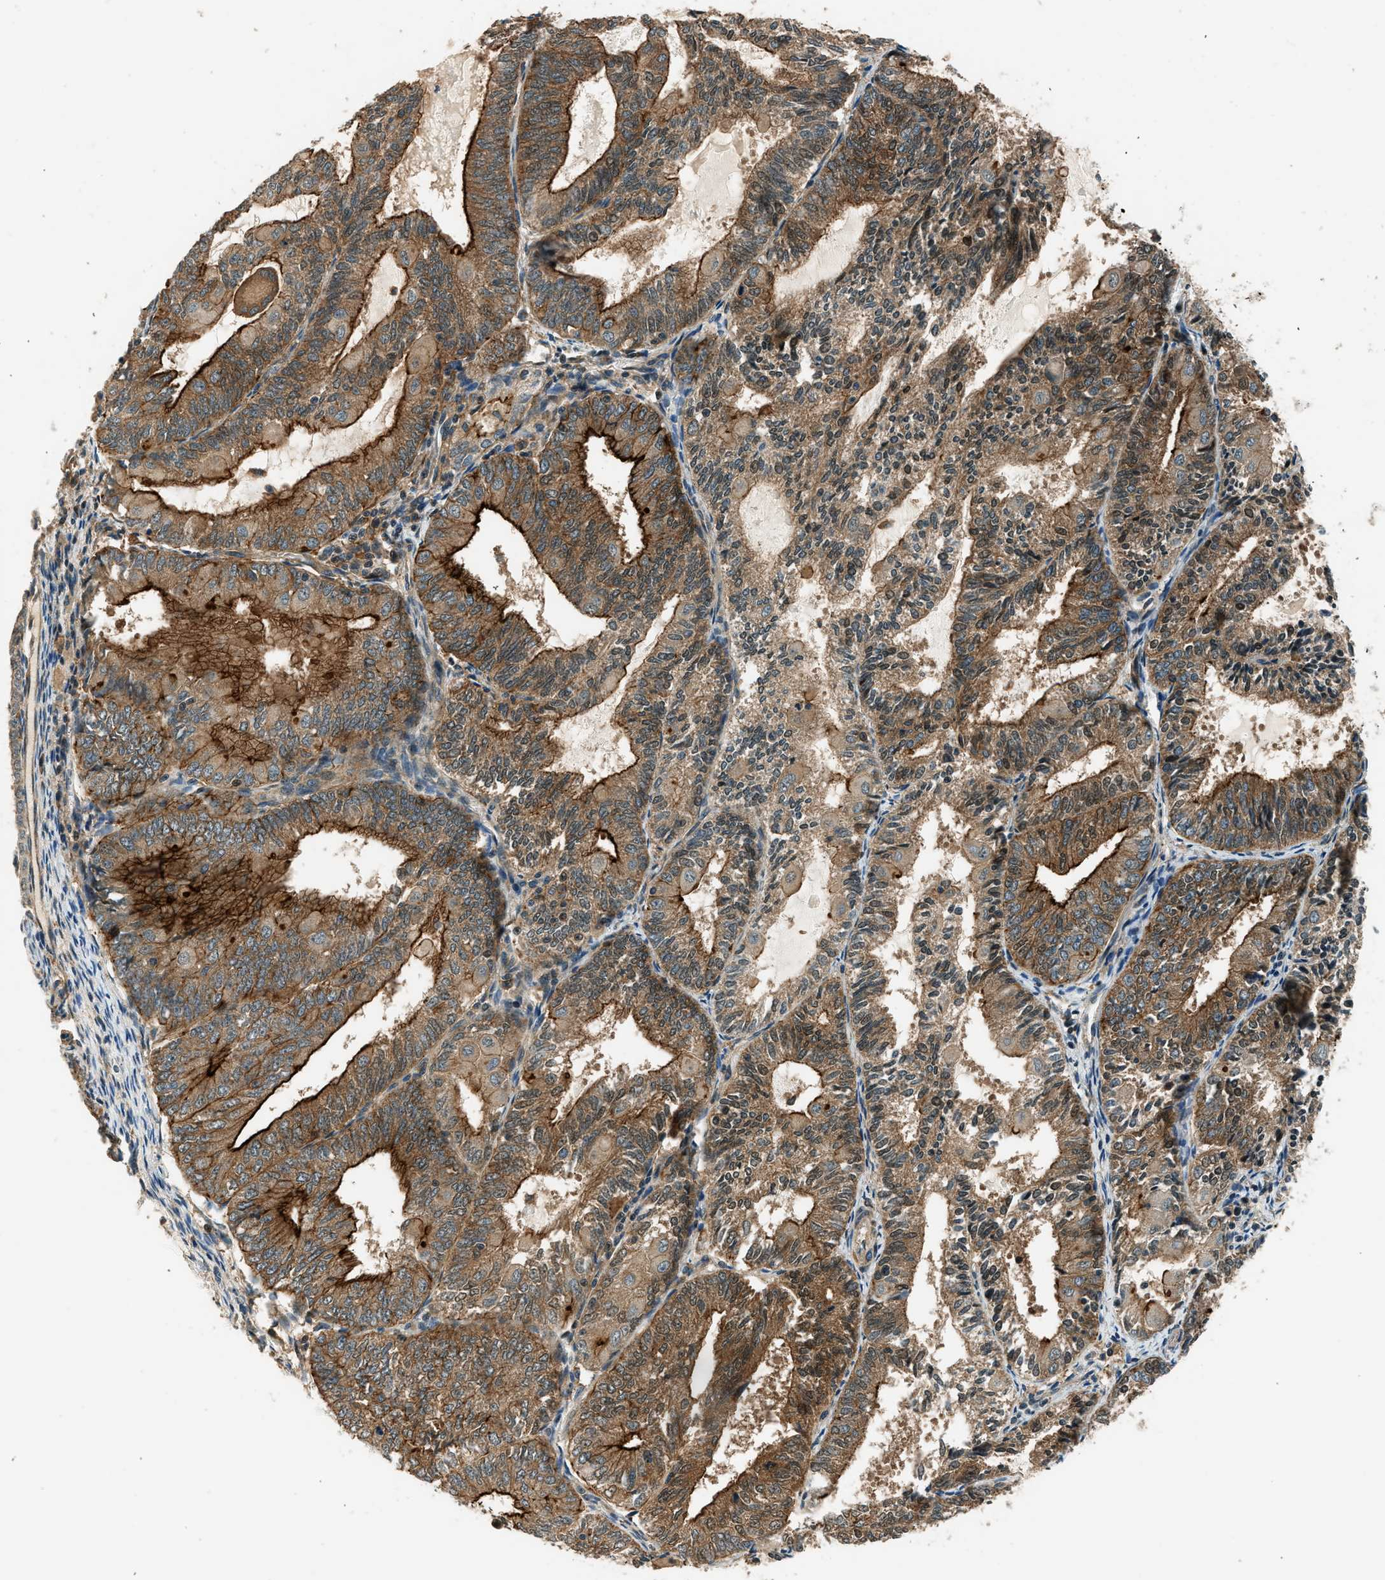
{"staining": {"intensity": "strong", "quantity": ">75%", "location": "cytoplasmic/membranous"}, "tissue": "endometrial cancer", "cell_type": "Tumor cells", "image_type": "cancer", "snomed": [{"axis": "morphology", "description": "Adenocarcinoma, NOS"}, {"axis": "topography", "description": "Endometrium"}], "caption": "A high amount of strong cytoplasmic/membranous staining is appreciated in approximately >75% of tumor cells in endometrial cancer (adenocarcinoma) tissue.", "gene": "ARHGEF11", "patient": {"sex": "female", "age": 81}}